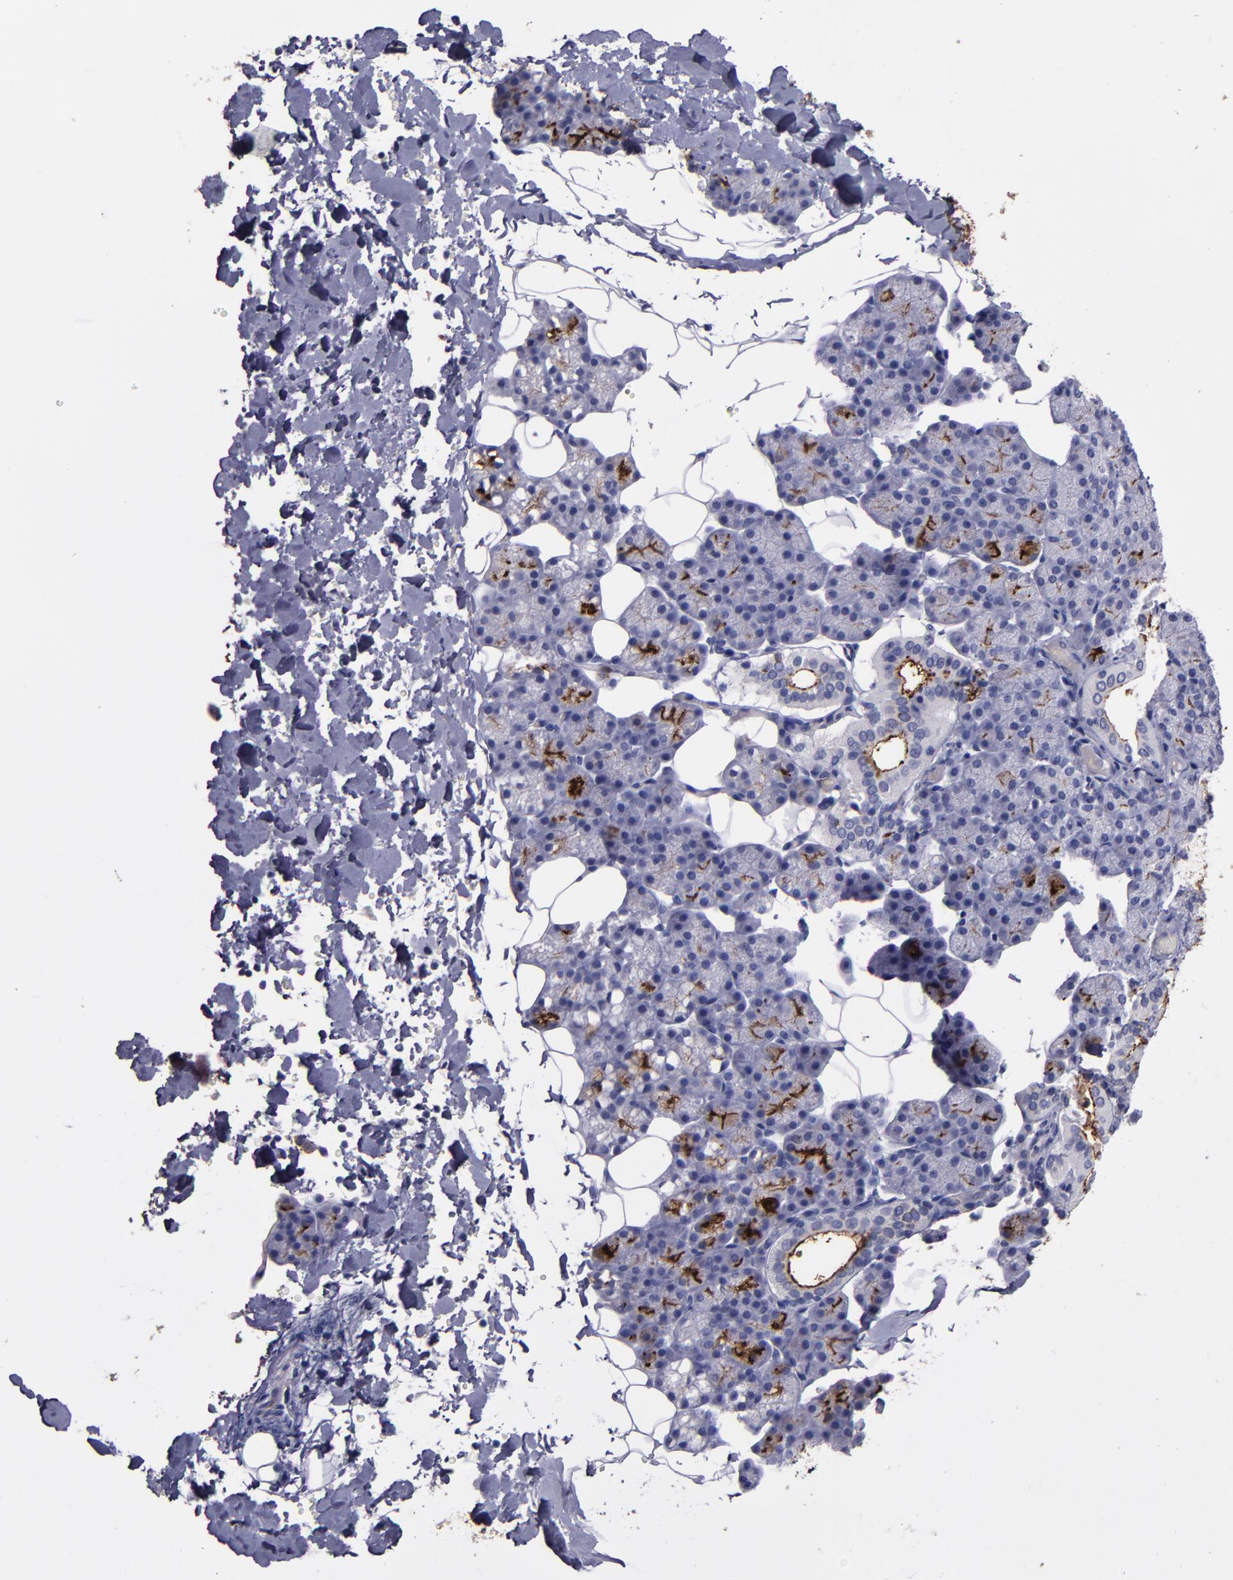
{"staining": {"intensity": "moderate", "quantity": "25%-75%", "location": "cytoplasmic/membranous"}, "tissue": "salivary gland", "cell_type": "Glandular cells", "image_type": "normal", "snomed": [{"axis": "morphology", "description": "Normal tissue, NOS"}, {"axis": "topography", "description": "Lymph node"}, {"axis": "topography", "description": "Salivary gland"}], "caption": "Immunohistochemistry (IHC) image of benign salivary gland stained for a protein (brown), which demonstrates medium levels of moderate cytoplasmic/membranous expression in about 25%-75% of glandular cells.", "gene": "MFGE8", "patient": {"sex": "male", "age": 8}}